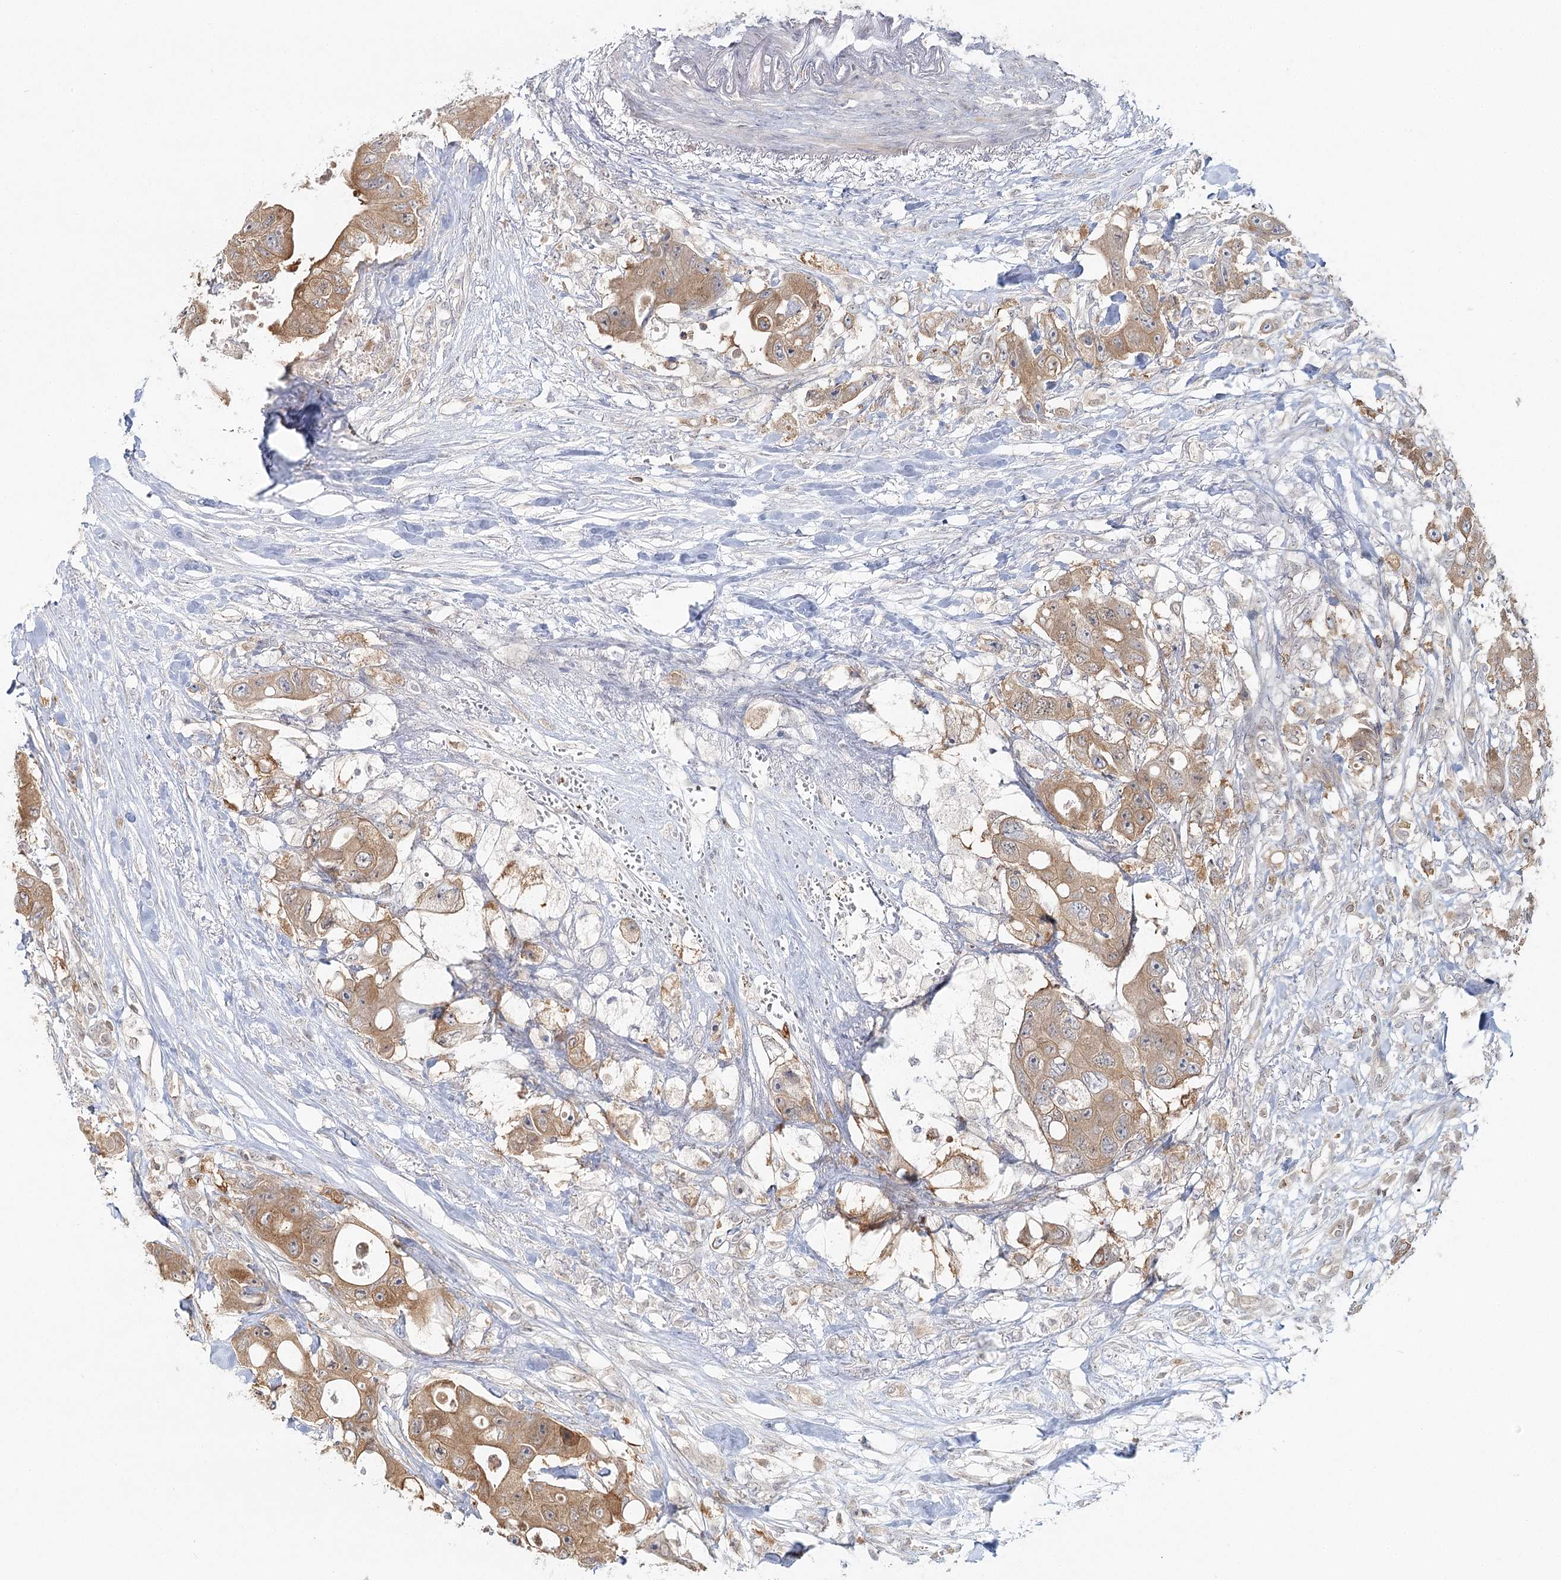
{"staining": {"intensity": "moderate", "quantity": ">75%", "location": "cytoplasmic/membranous"}, "tissue": "colorectal cancer", "cell_type": "Tumor cells", "image_type": "cancer", "snomed": [{"axis": "morphology", "description": "Adenocarcinoma, NOS"}, {"axis": "topography", "description": "Colon"}], "caption": "A brown stain shows moderate cytoplasmic/membranous positivity of a protein in colorectal cancer (adenocarcinoma) tumor cells.", "gene": "FAM120B", "patient": {"sex": "female", "age": 46}}